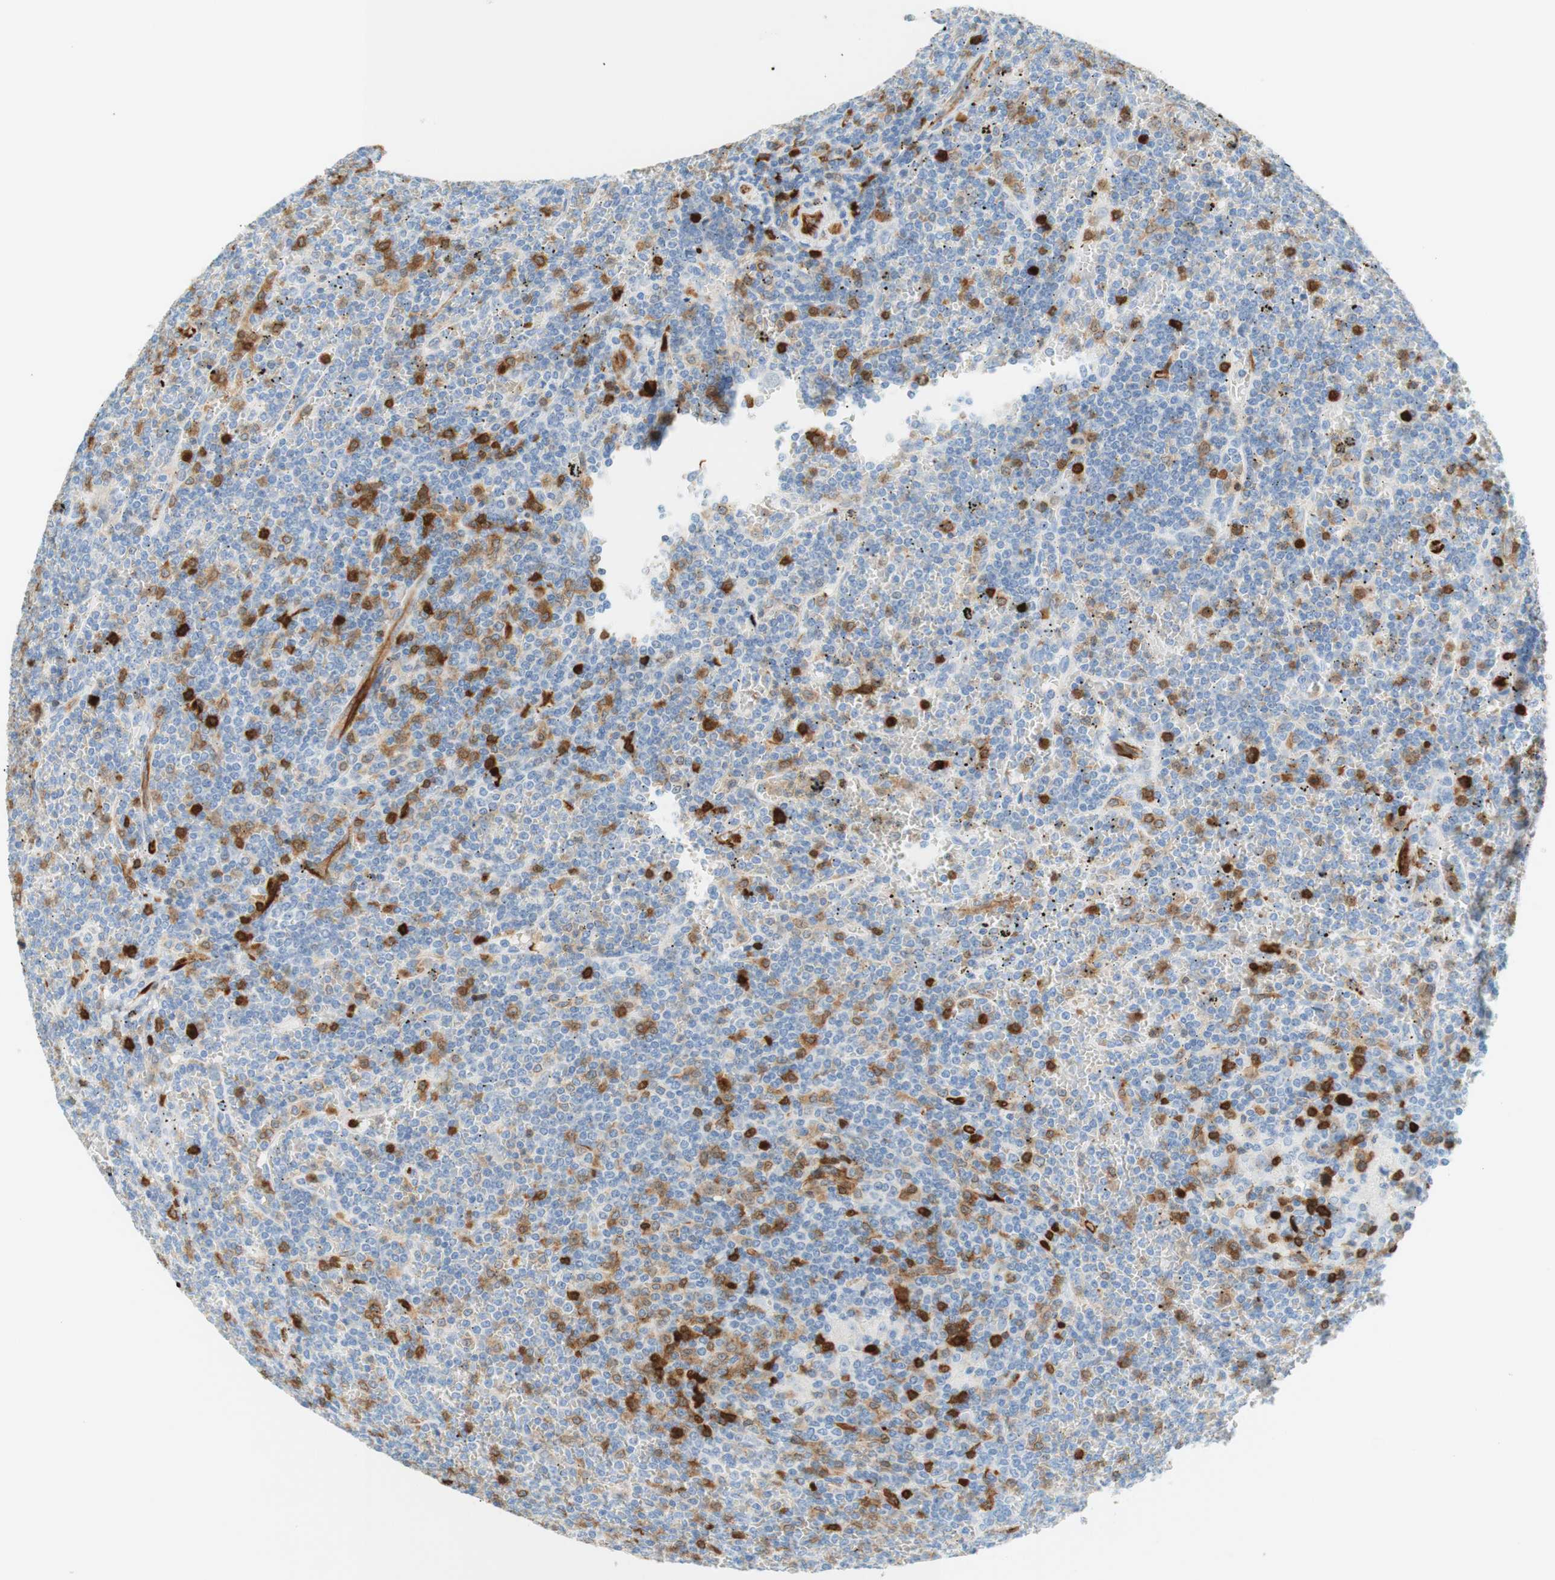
{"staining": {"intensity": "strong", "quantity": "<25%", "location": "cytoplasmic/membranous,nuclear"}, "tissue": "lymphoma", "cell_type": "Tumor cells", "image_type": "cancer", "snomed": [{"axis": "morphology", "description": "Malignant lymphoma, non-Hodgkin's type, Low grade"}, {"axis": "topography", "description": "Spleen"}], "caption": "DAB (3,3'-diaminobenzidine) immunohistochemical staining of malignant lymphoma, non-Hodgkin's type (low-grade) exhibits strong cytoplasmic/membranous and nuclear protein expression in about <25% of tumor cells.", "gene": "STMN1", "patient": {"sex": "female", "age": 19}}